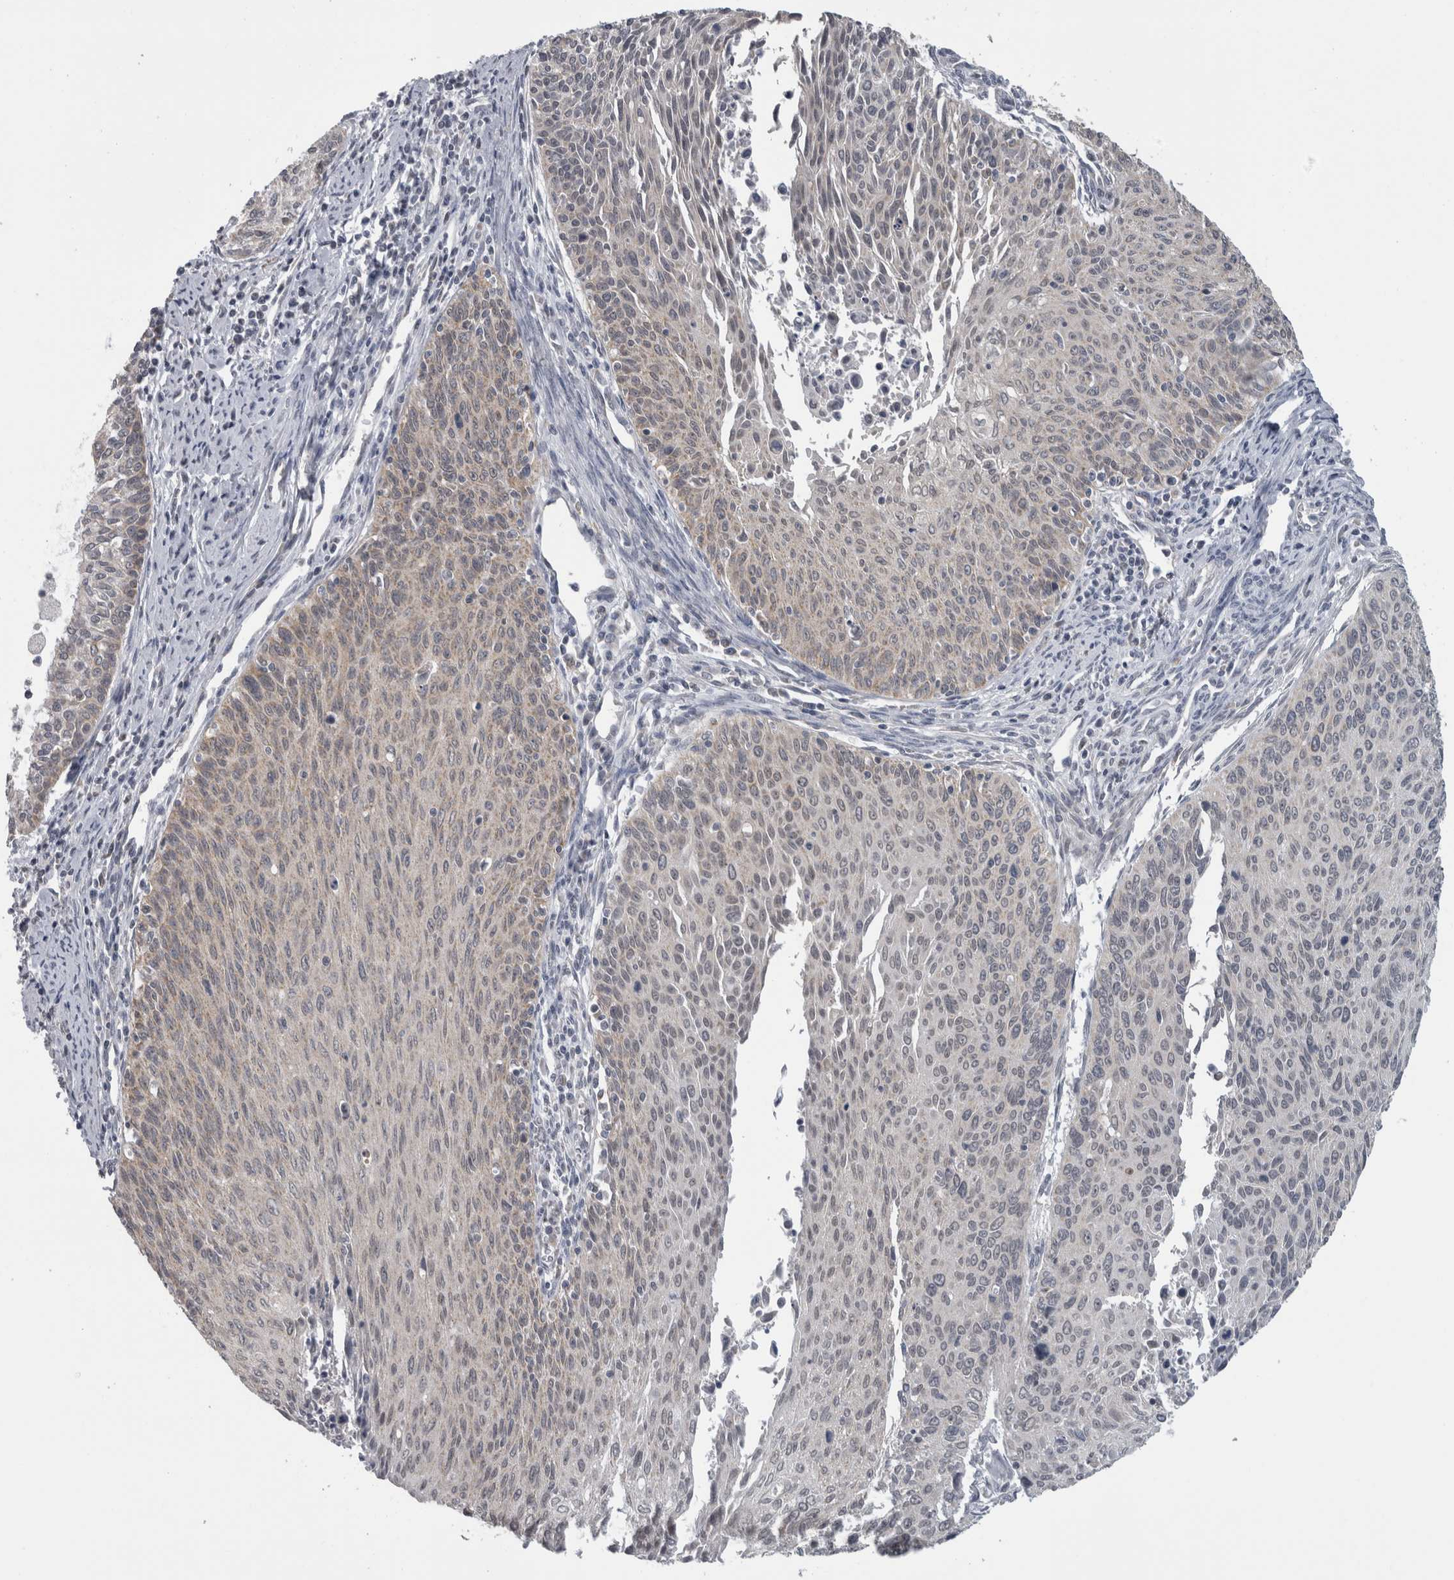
{"staining": {"intensity": "negative", "quantity": "none", "location": "none"}, "tissue": "cervical cancer", "cell_type": "Tumor cells", "image_type": "cancer", "snomed": [{"axis": "morphology", "description": "Squamous cell carcinoma, NOS"}, {"axis": "topography", "description": "Cervix"}], "caption": "The photomicrograph displays no significant positivity in tumor cells of cervical cancer. (IHC, brightfield microscopy, high magnification).", "gene": "OR2K2", "patient": {"sex": "female", "age": 55}}